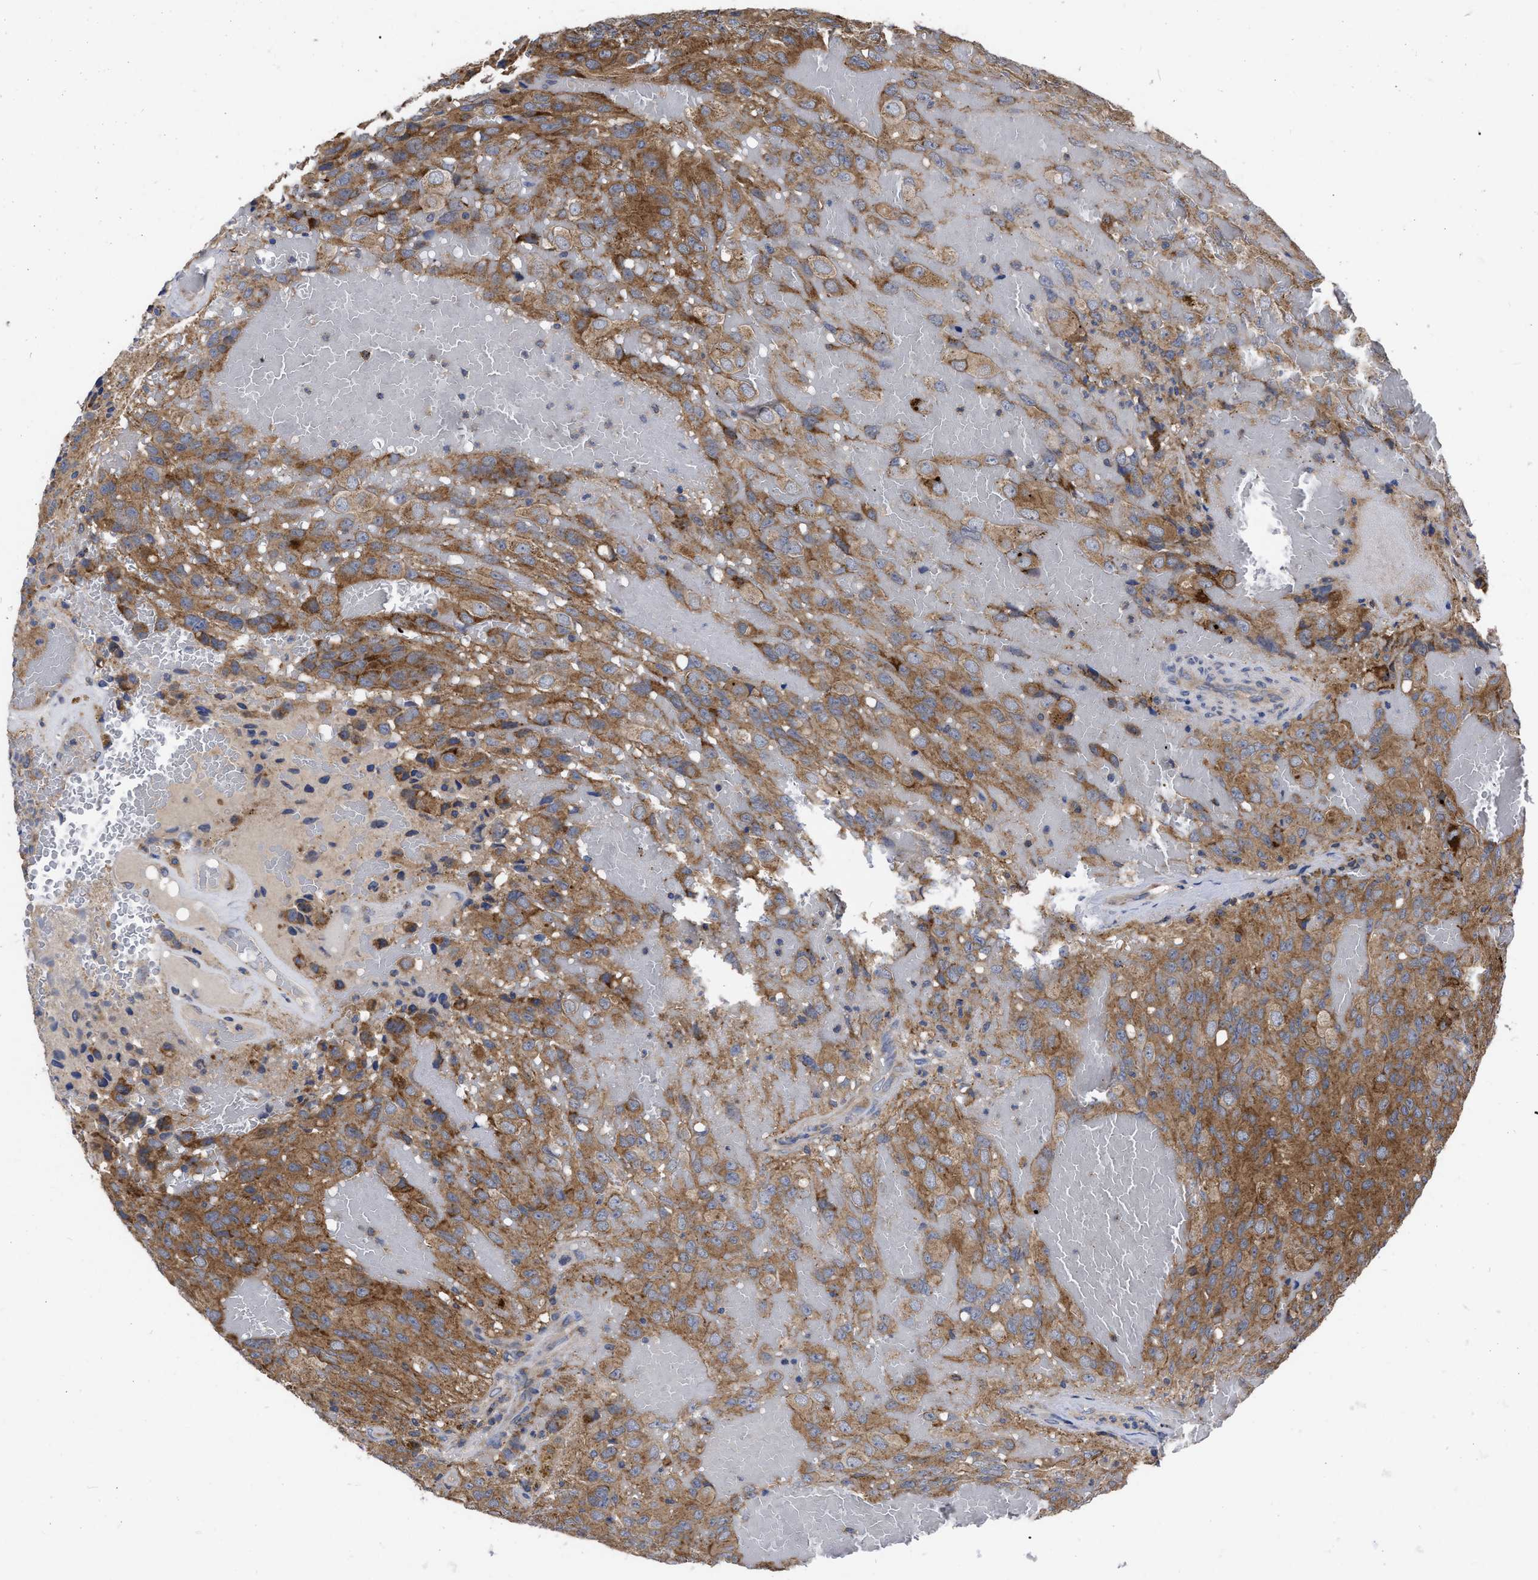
{"staining": {"intensity": "moderate", "quantity": ">75%", "location": "cytoplasmic/membranous"}, "tissue": "glioma", "cell_type": "Tumor cells", "image_type": "cancer", "snomed": [{"axis": "morphology", "description": "Glioma, malignant, High grade"}, {"axis": "topography", "description": "Brain"}], "caption": "Immunohistochemistry micrograph of neoplastic tissue: glioma stained using immunohistochemistry shows medium levels of moderate protein expression localized specifically in the cytoplasmic/membranous of tumor cells, appearing as a cytoplasmic/membranous brown color.", "gene": "CDKN2C", "patient": {"sex": "male", "age": 32}}